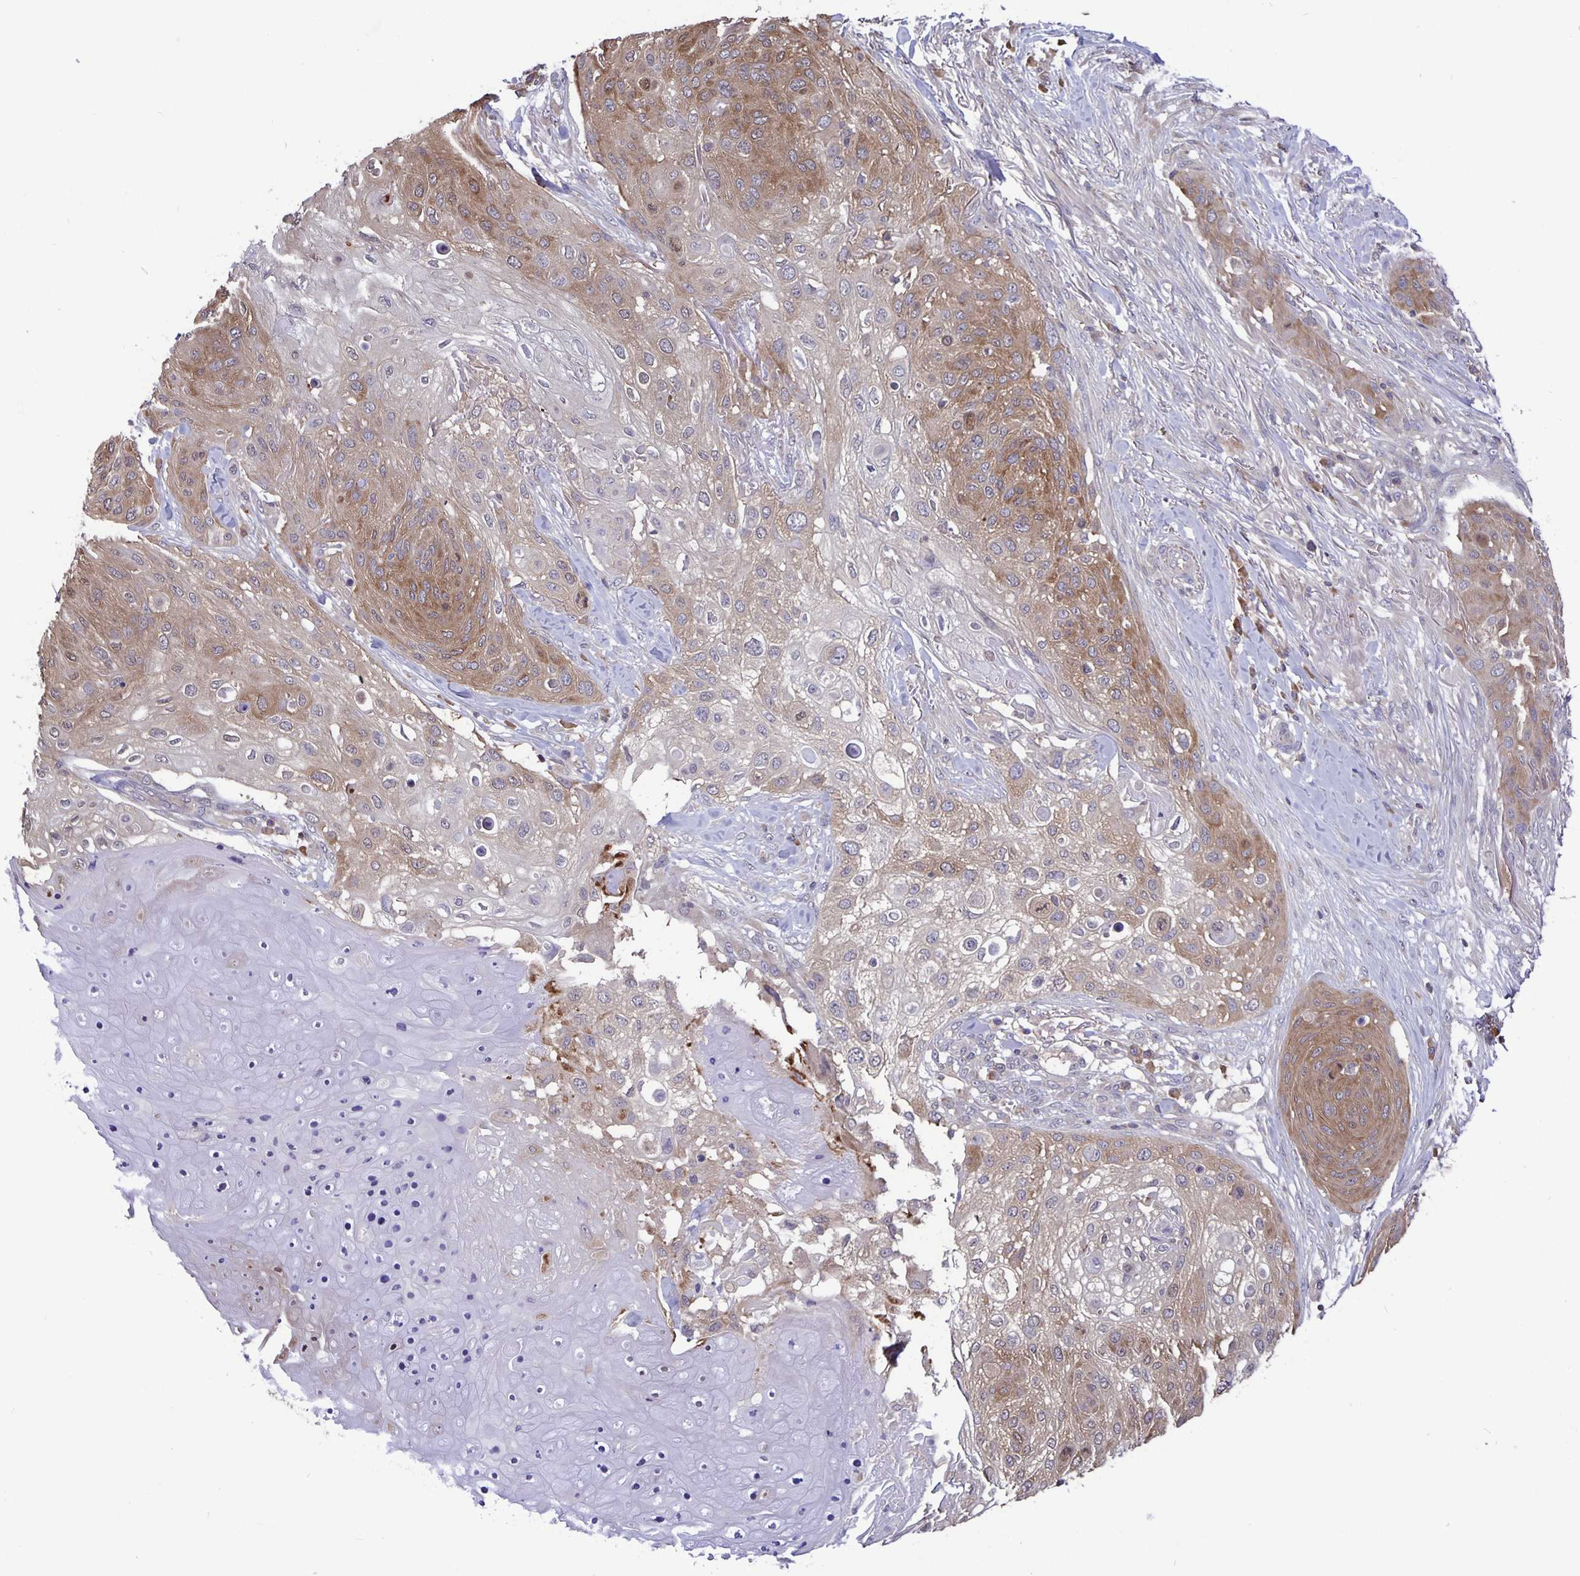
{"staining": {"intensity": "moderate", "quantity": "25%-75%", "location": "cytoplasmic/membranous"}, "tissue": "skin cancer", "cell_type": "Tumor cells", "image_type": "cancer", "snomed": [{"axis": "morphology", "description": "Squamous cell carcinoma, NOS"}, {"axis": "topography", "description": "Skin"}], "caption": "The micrograph reveals a brown stain indicating the presence of a protein in the cytoplasmic/membranous of tumor cells in skin cancer.", "gene": "FEM1C", "patient": {"sex": "female", "age": 87}}